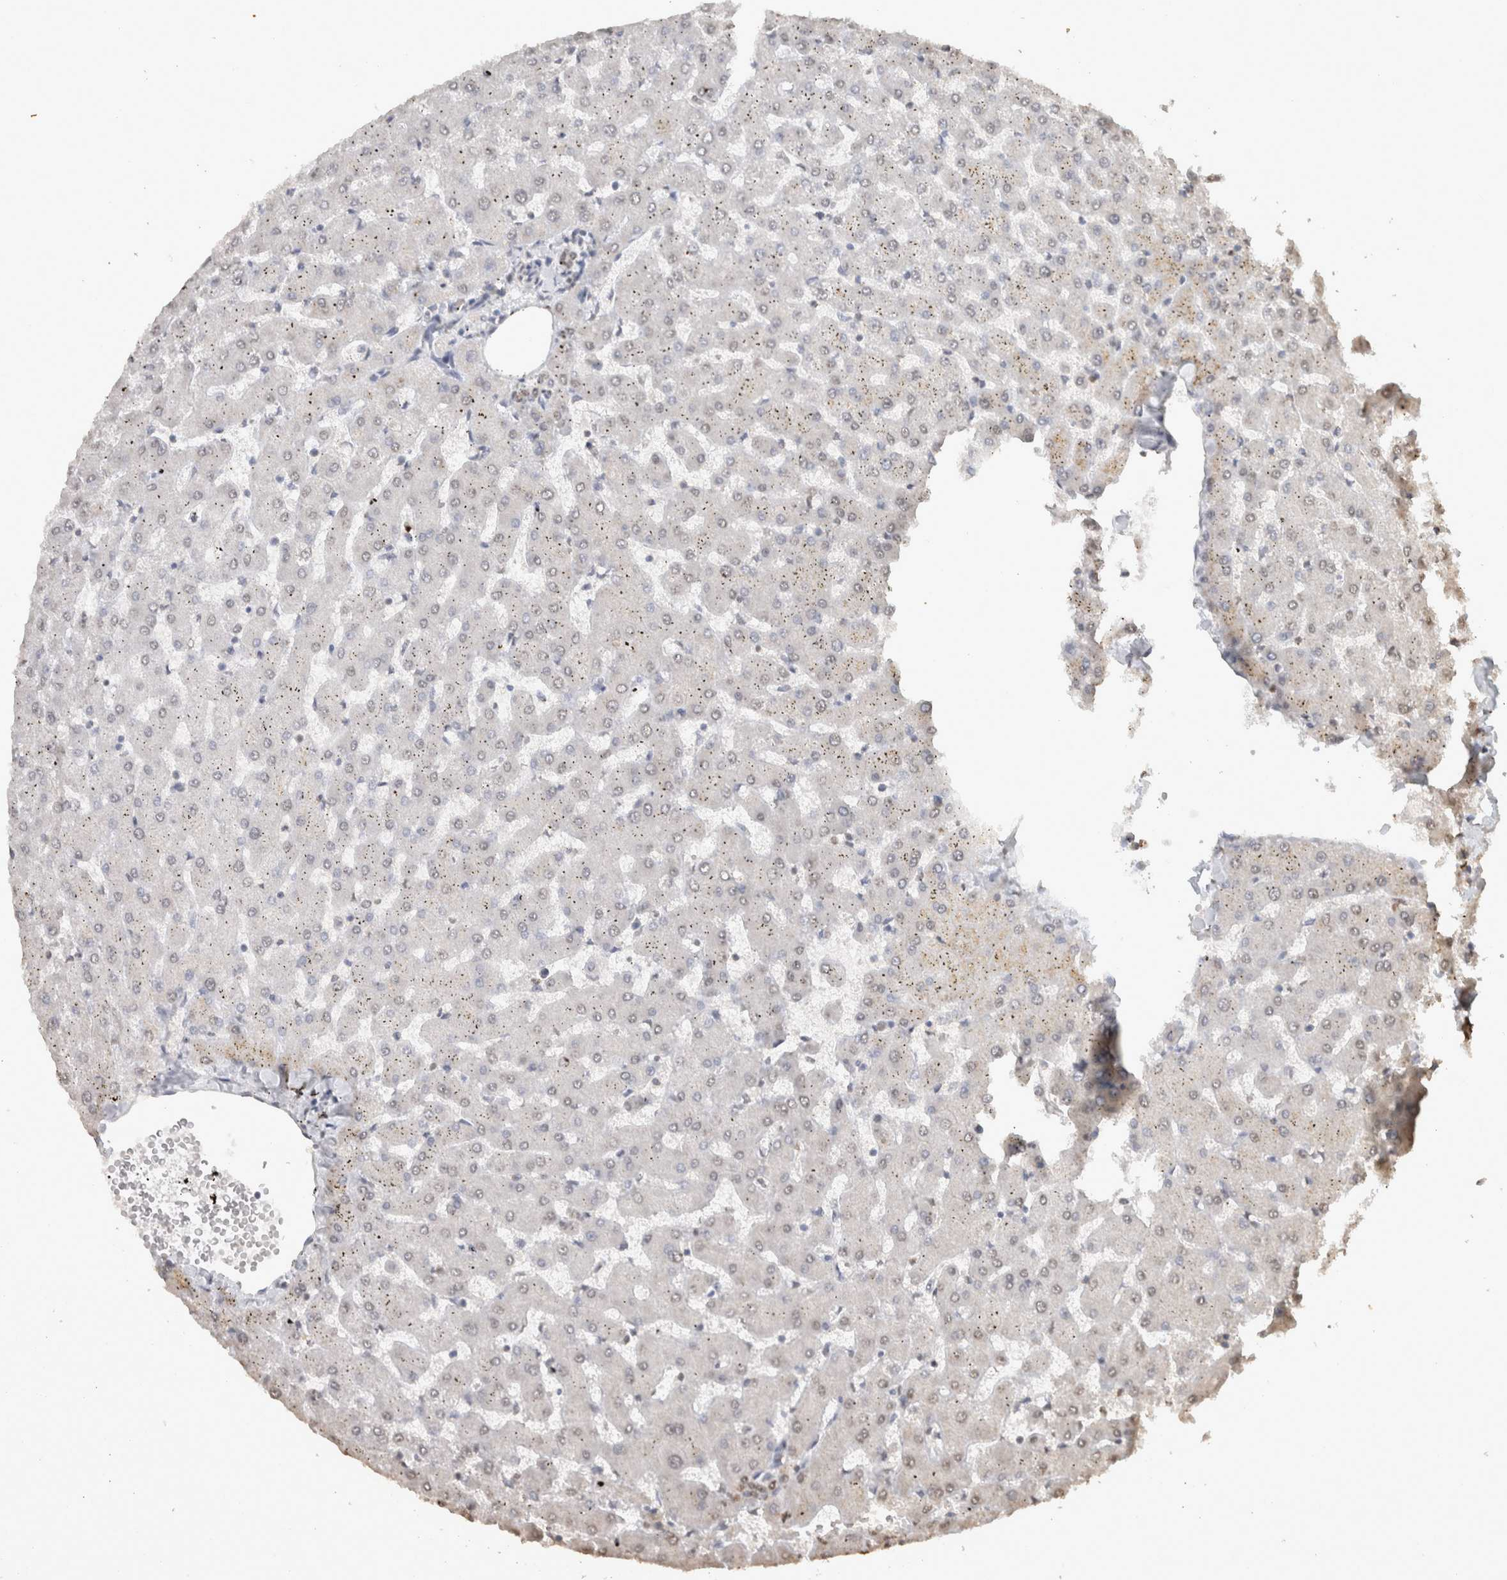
{"staining": {"intensity": "moderate", "quantity": "25%-75%", "location": "nuclear"}, "tissue": "liver", "cell_type": "Cholangiocytes", "image_type": "normal", "snomed": [{"axis": "morphology", "description": "Normal tissue, NOS"}, {"axis": "topography", "description": "Liver"}], "caption": "A medium amount of moderate nuclear staining is identified in approximately 25%-75% of cholangiocytes in benign liver. The staining was performed using DAB to visualize the protein expression in brown, while the nuclei were stained in blue with hematoxylin (Magnification: 20x).", "gene": "HAND2", "patient": {"sex": "female", "age": 63}}